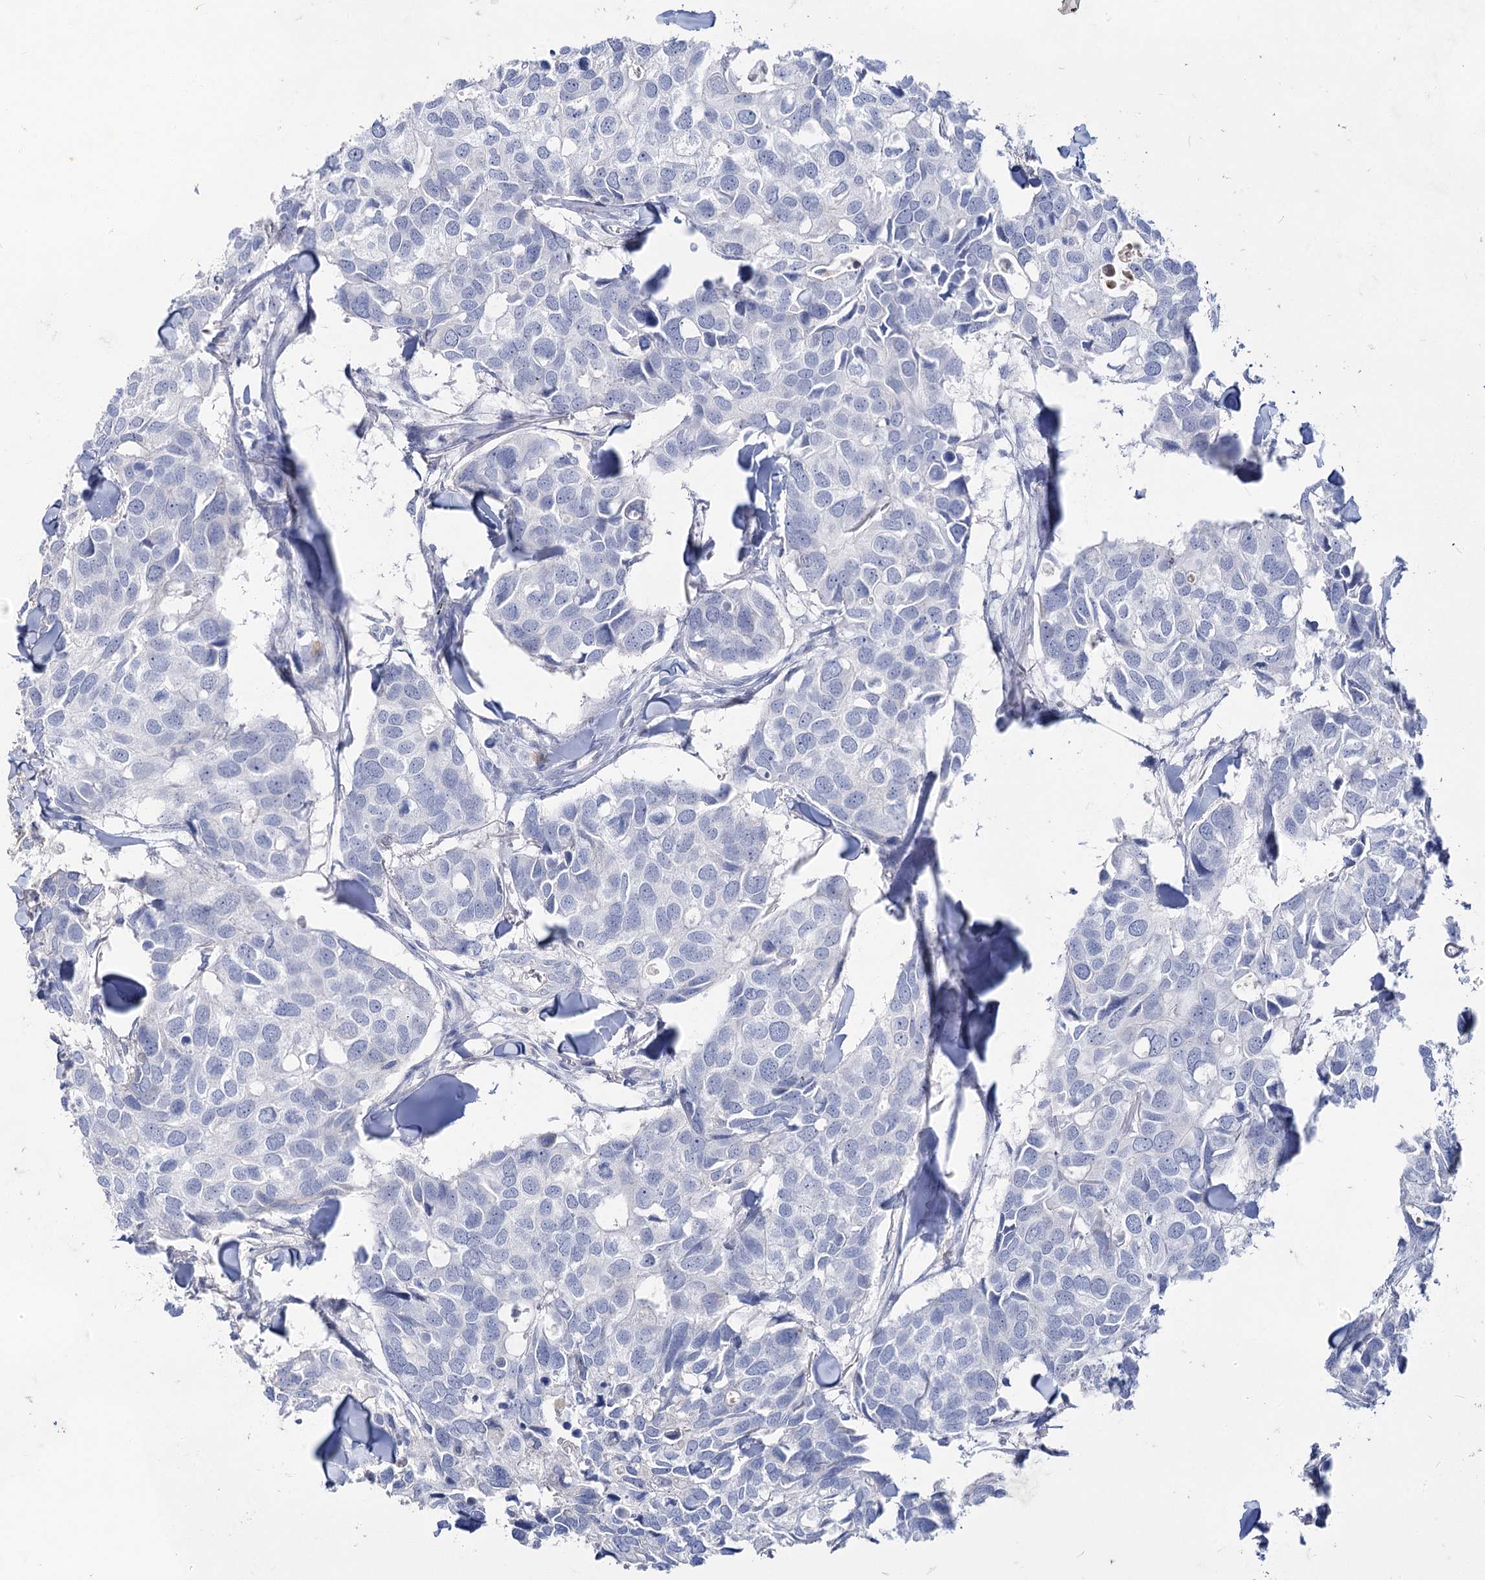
{"staining": {"intensity": "negative", "quantity": "none", "location": "none"}, "tissue": "breast cancer", "cell_type": "Tumor cells", "image_type": "cancer", "snomed": [{"axis": "morphology", "description": "Duct carcinoma"}, {"axis": "topography", "description": "Breast"}], "caption": "This histopathology image is of breast cancer stained with immunohistochemistry (IHC) to label a protein in brown with the nuclei are counter-stained blue. There is no staining in tumor cells. (DAB (3,3'-diaminobenzidine) immunohistochemistry (IHC) with hematoxylin counter stain).", "gene": "ACRV1", "patient": {"sex": "female", "age": 83}}